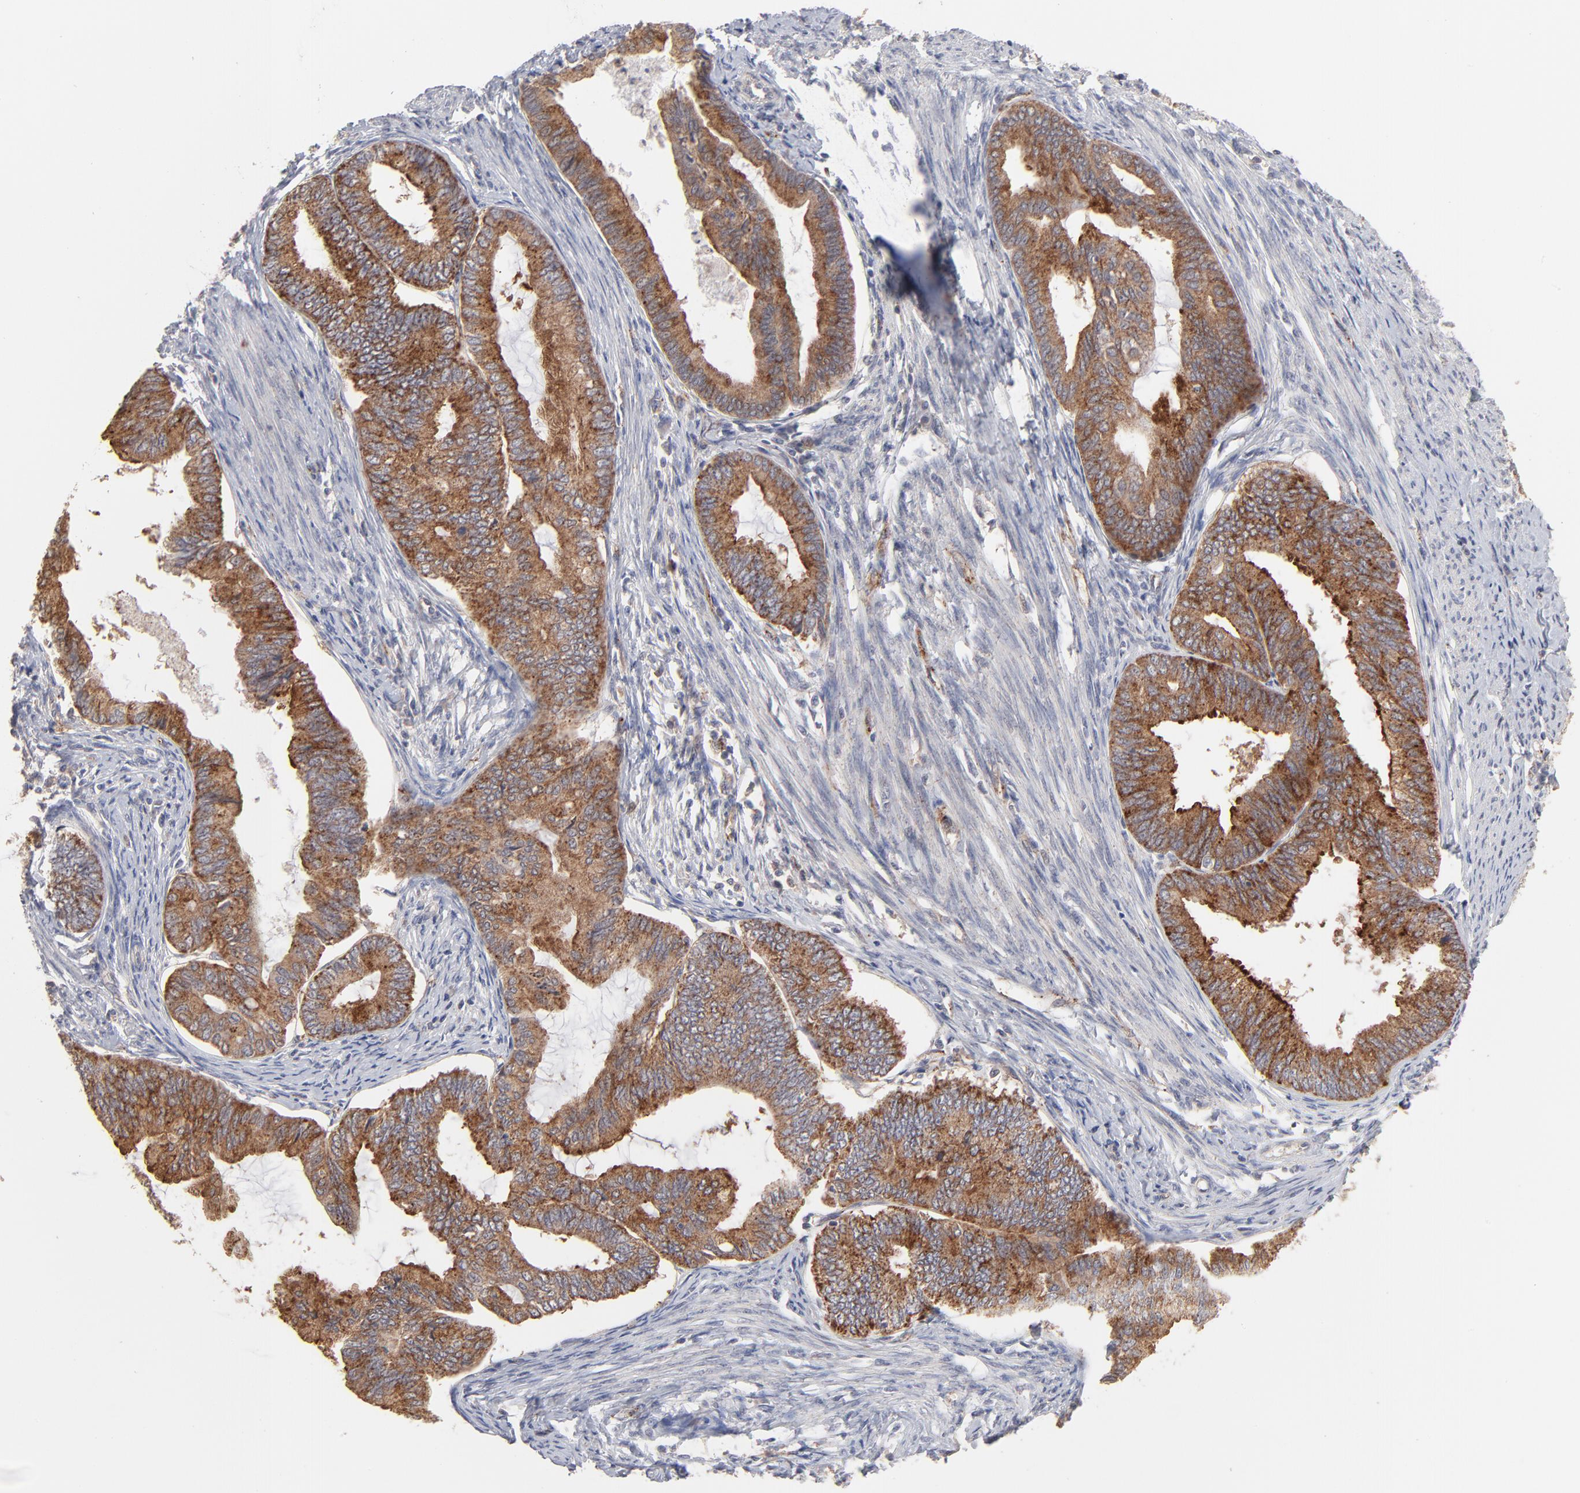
{"staining": {"intensity": "strong", "quantity": ">75%", "location": "cytoplasmic/membranous"}, "tissue": "endometrial cancer", "cell_type": "Tumor cells", "image_type": "cancer", "snomed": [{"axis": "morphology", "description": "Adenocarcinoma, NOS"}, {"axis": "topography", "description": "Endometrium"}], "caption": "Tumor cells demonstrate strong cytoplasmic/membranous positivity in about >75% of cells in endometrial cancer (adenocarcinoma). Immunohistochemistry (ihc) stains the protein in brown and the nuclei are stained blue.", "gene": "IVNS1ABP", "patient": {"sex": "female", "age": 86}}